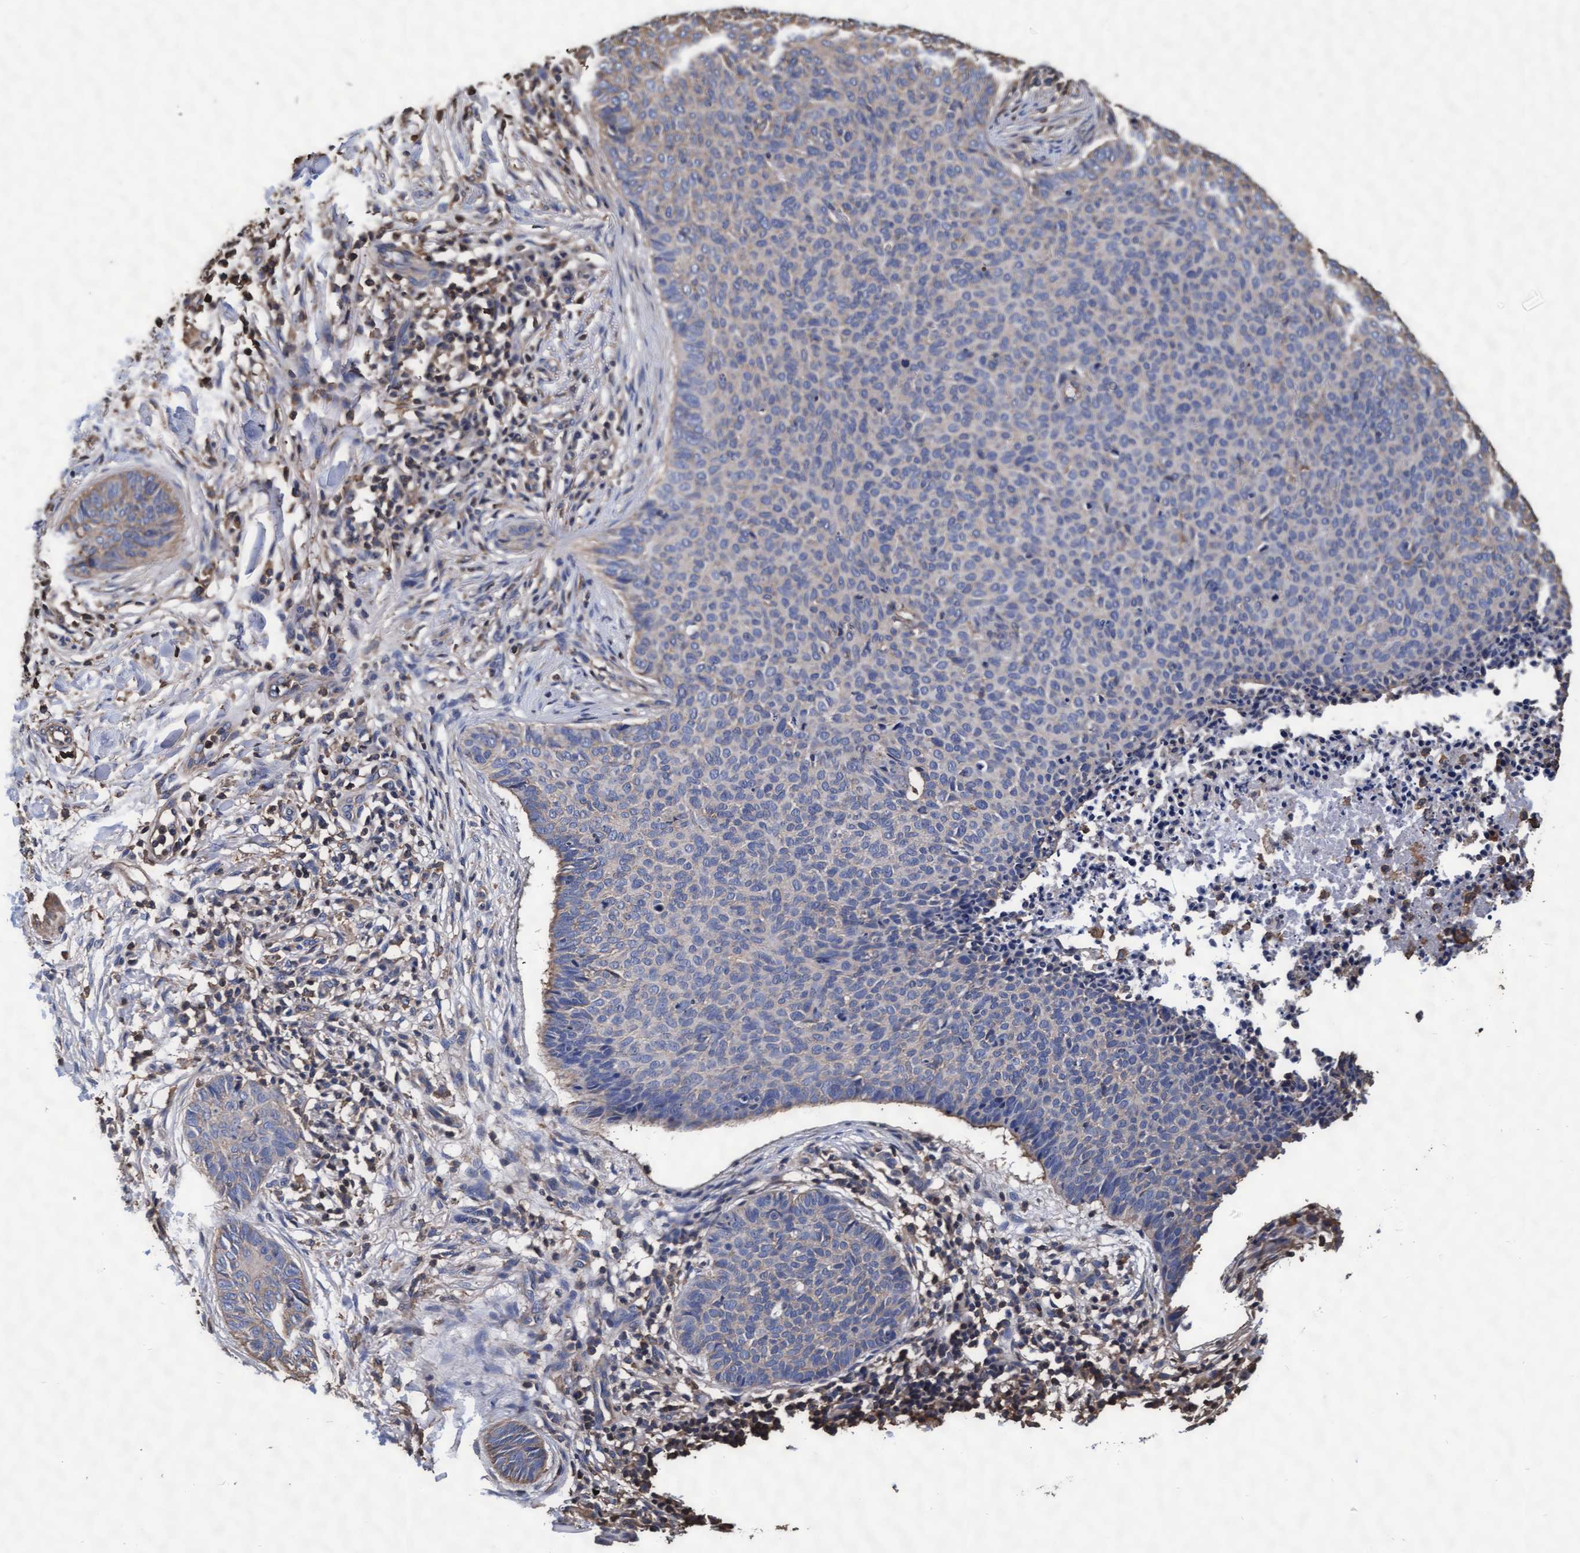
{"staining": {"intensity": "weak", "quantity": "<25%", "location": "cytoplasmic/membranous"}, "tissue": "skin cancer", "cell_type": "Tumor cells", "image_type": "cancer", "snomed": [{"axis": "morphology", "description": "Normal tissue, NOS"}, {"axis": "morphology", "description": "Basal cell carcinoma"}, {"axis": "topography", "description": "Skin"}], "caption": "The photomicrograph reveals no significant positivity in tumor cells of skin cancer (basal cell carcinoma). (Immunohistochemistry (ihc), brightfield microscopy, high magnification).", "gene": "GRHPR", "patient": {"sex": "male", "age": 50}}